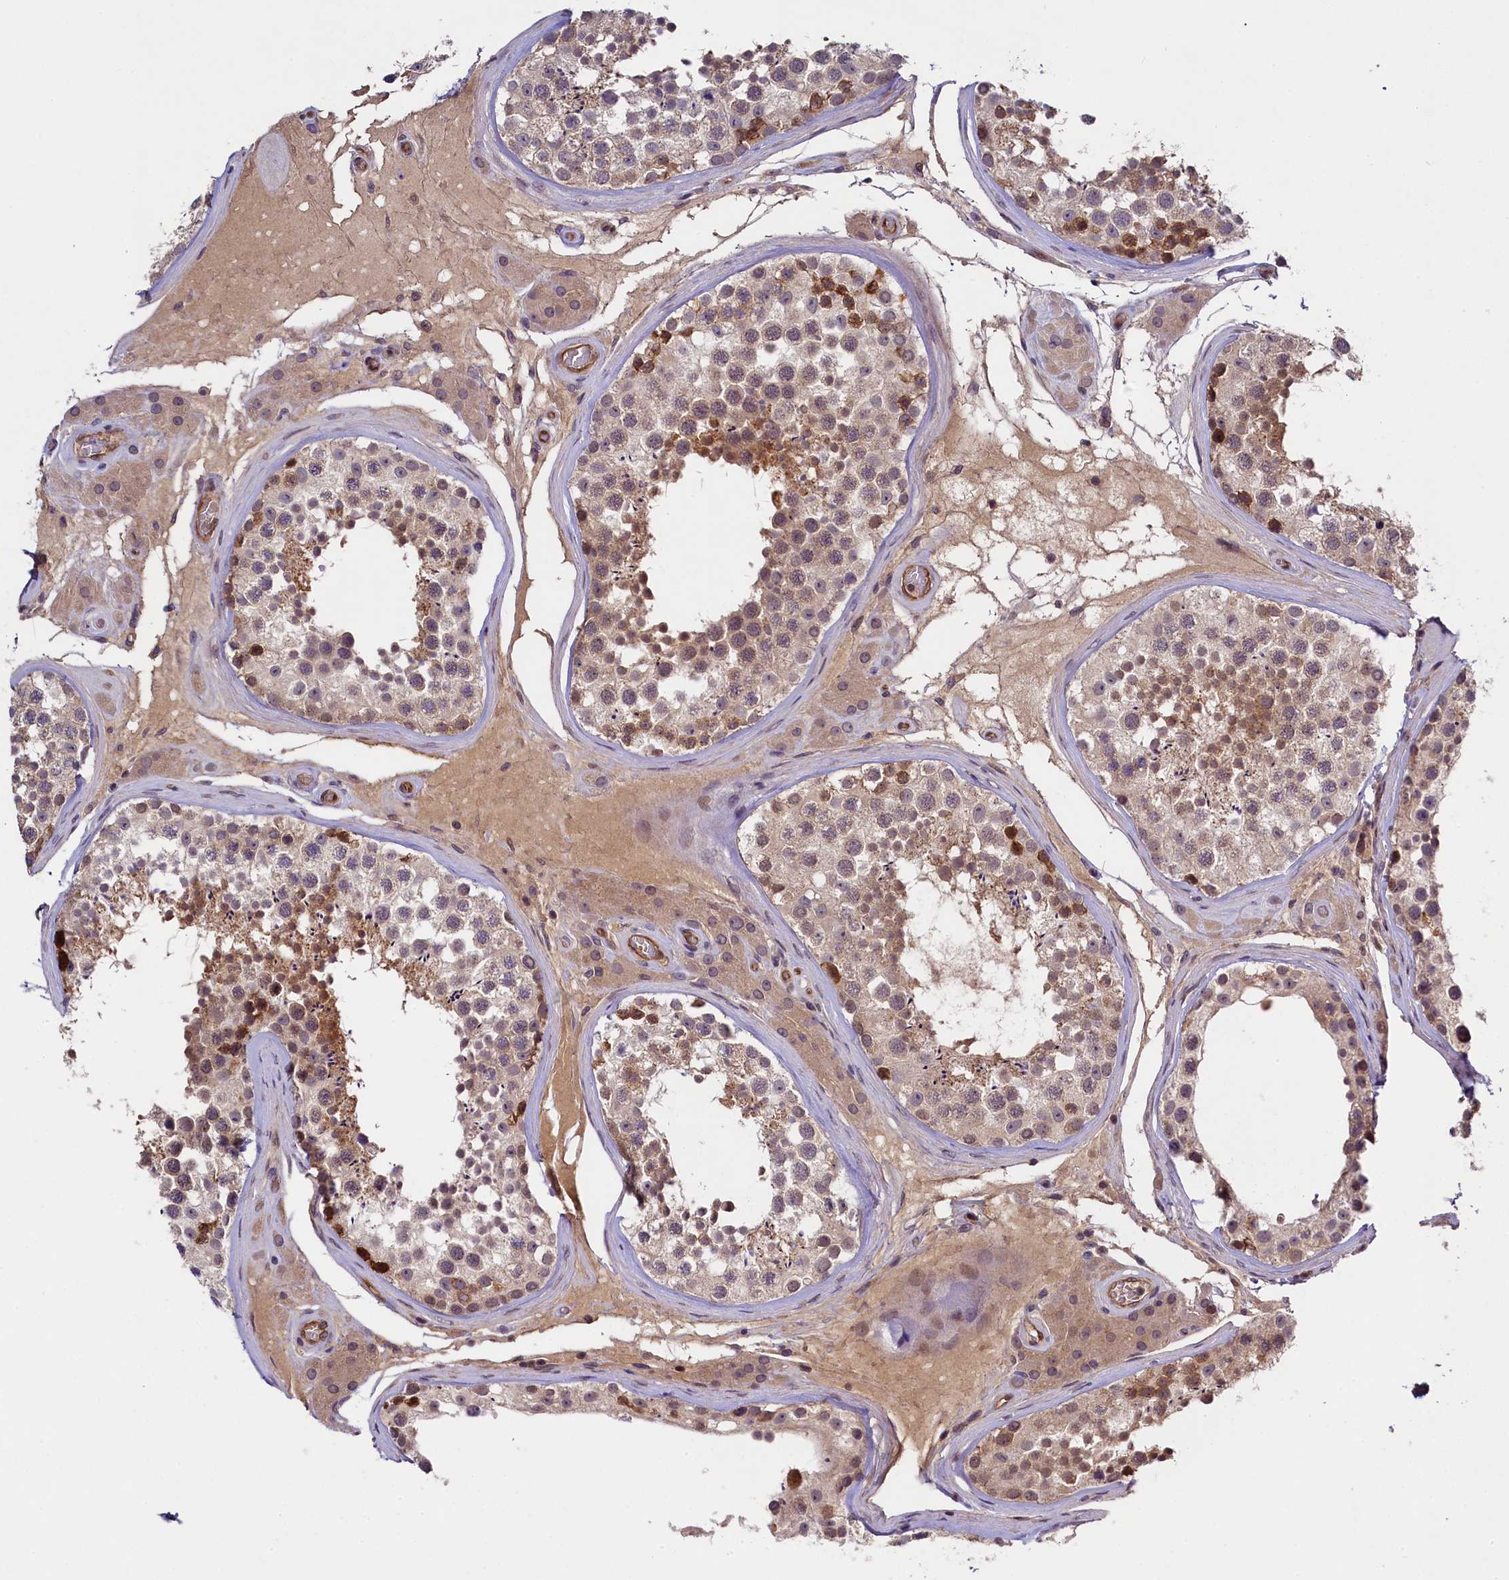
{"staining": {"intensity": "moderate", "quantity": "25%-75%", "location": "cytoplasmic/membranous"}, "tissue": "testis", "cell_type": "Cells in seminiferous ducts", "image_type": "normal", "snomed": [{"axis": "morphology", "description": "Normal tissue, NOS"}, {"axis": "topography", "description": "Testis"}], "caption": "The photomicrograph exhibits immunohistochemical staining of normal testis. There is moderate cytoplasmic/membranous staining is appreciated in approximately 25%-75% of cells in seminiferous ducts.", "gene": "SNRK", "patient": {"sex": "male", "age": 46}}